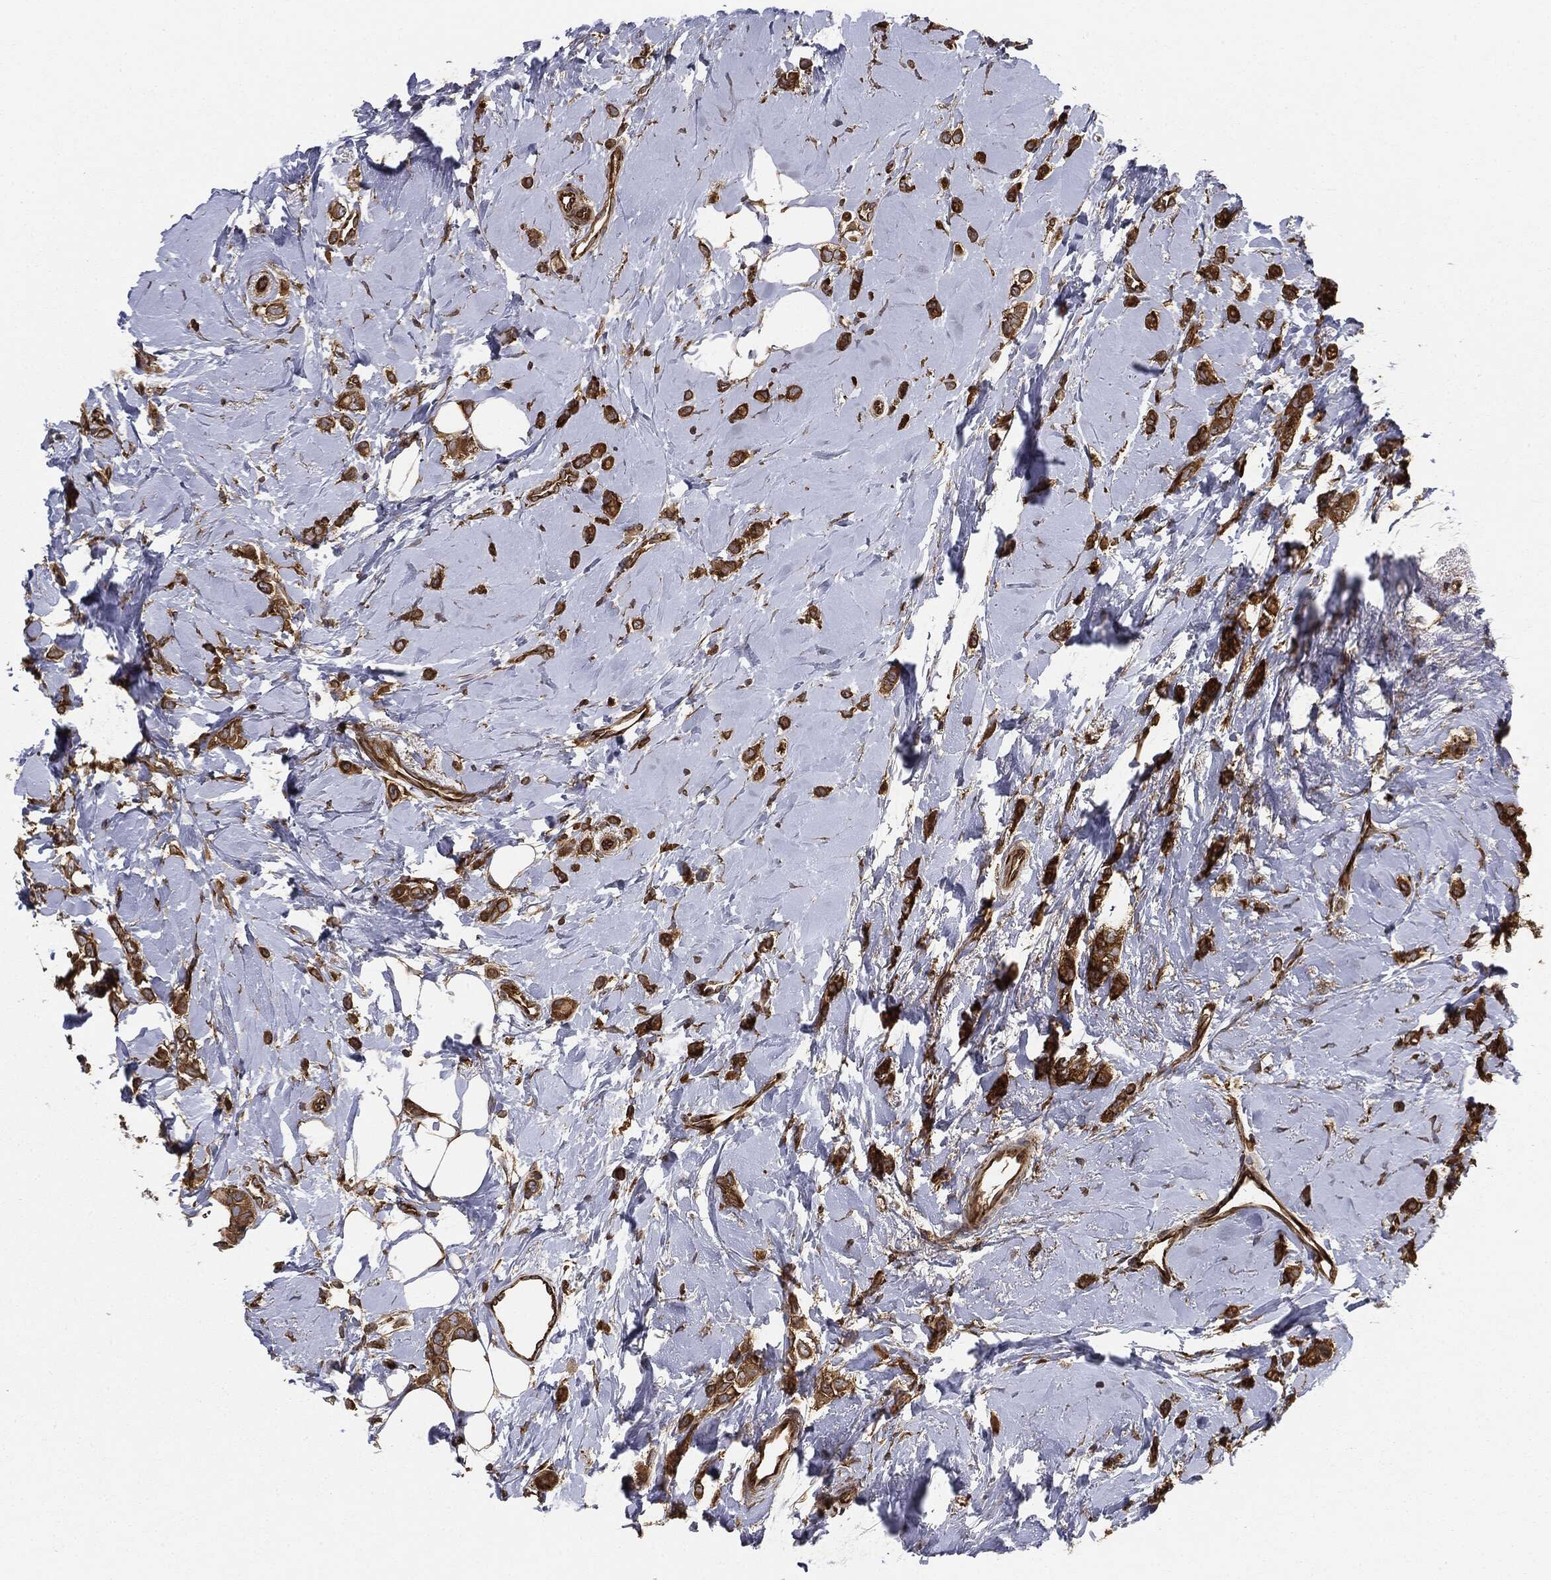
{"staining": {"intensity": "strong", "quantity": ">75%", "location": "cytoplasmic/membranous"}, "tissue": "breast cancer", "cell_type": "Tumor cells", "image_type": "cancer", "snomed": [{"axis": "morphology", "description": "Lobular carcinoma"}, {"axis": "topography", "description": "Breast"}], "caption": "A histopathology image of breast cancer stained for a protein exhibits strong cytoplasmic/membranous brown staining in tumor cells.", "gene": "EIF2AK2", "patient": {"sex": "female", "age": 66}}